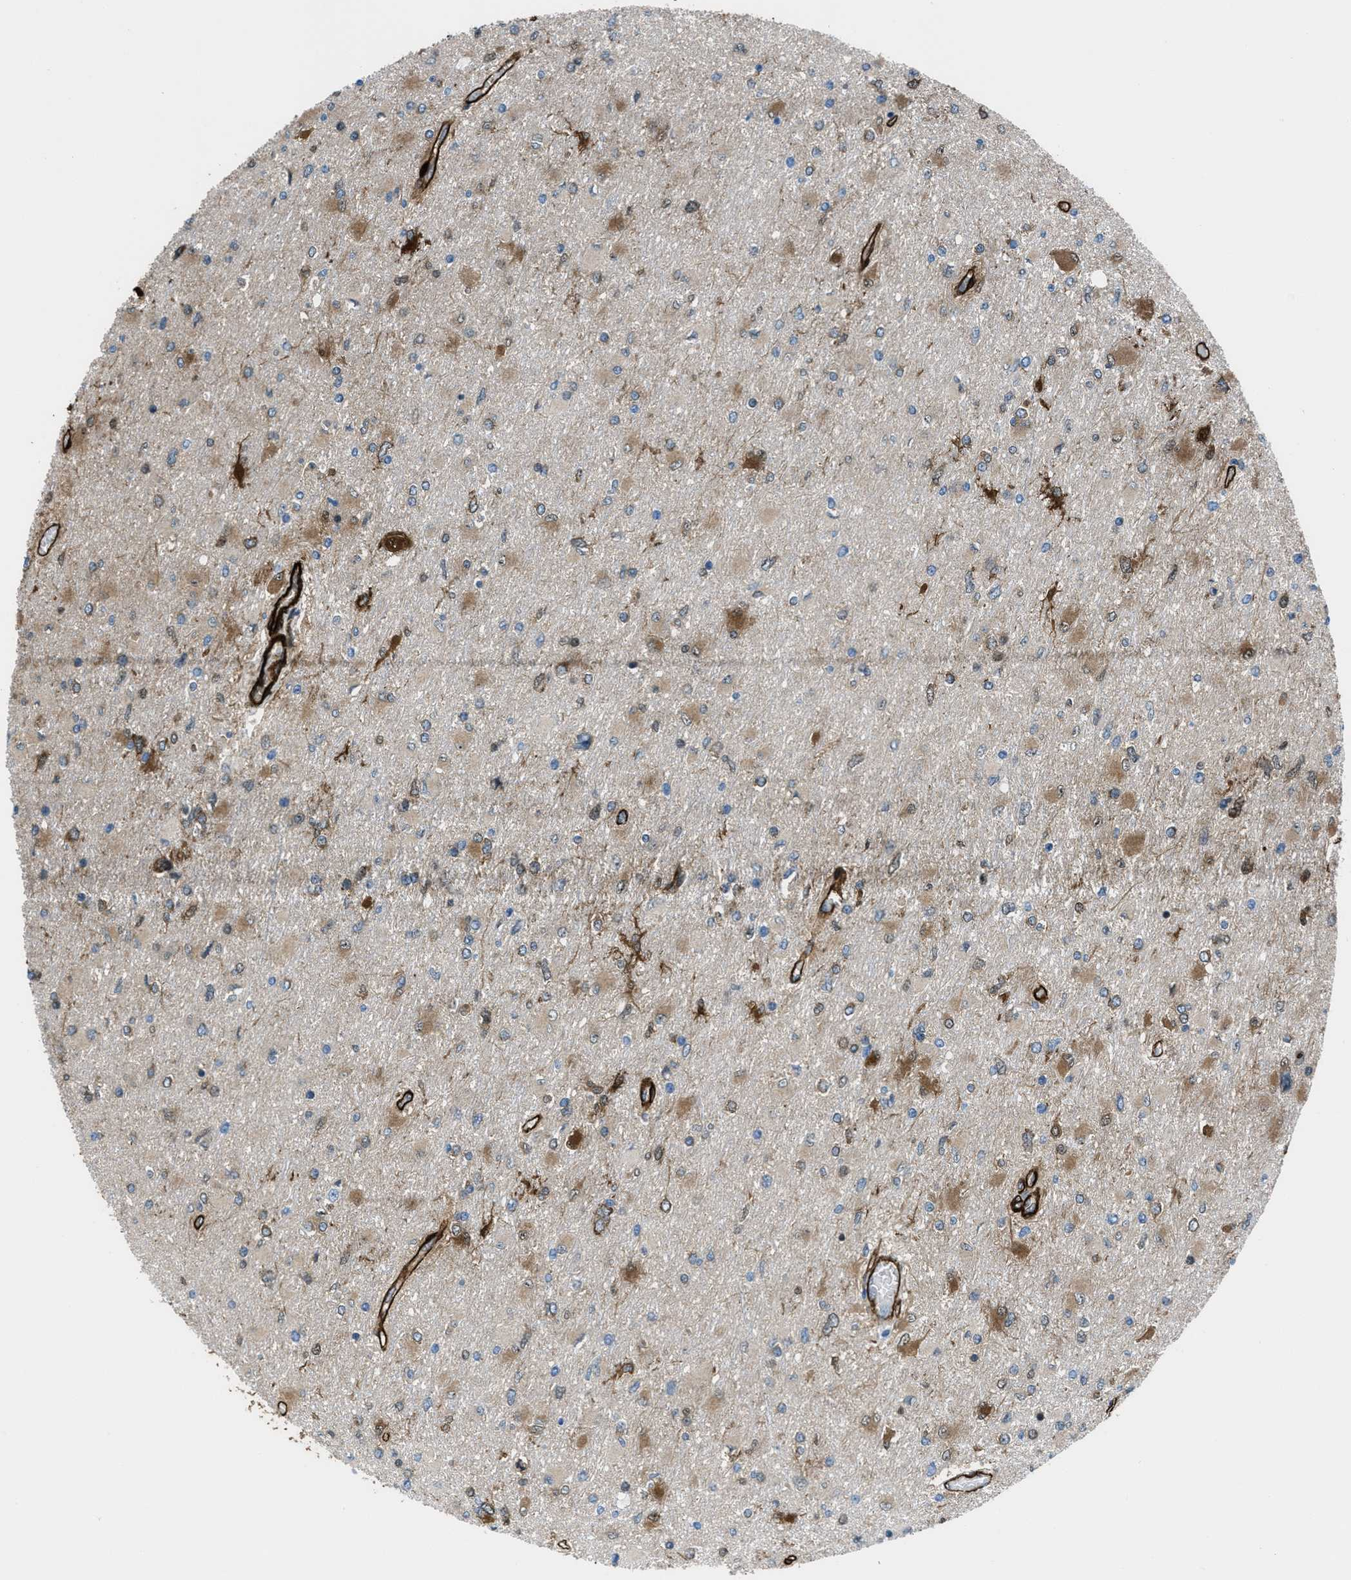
{"staining": {"intensity": "moderate", "quantity": "25%-75%", "location": "cytoplasmic/membranous"}, "tissue": "glioma", "cell_type": "Tumor cells", "image_type": "cancer", "snomed": [{"axis": "morphology", "description": "Glioma, malignant, High grade"}, {"axis": "topography", "description": "Cerebral cortex"}], "caption": "Glioma stained with a protein marker displays moderate staining in tumor cells.", "gene": "CALD1", "patient": {"sex": "female", "age": 36}}